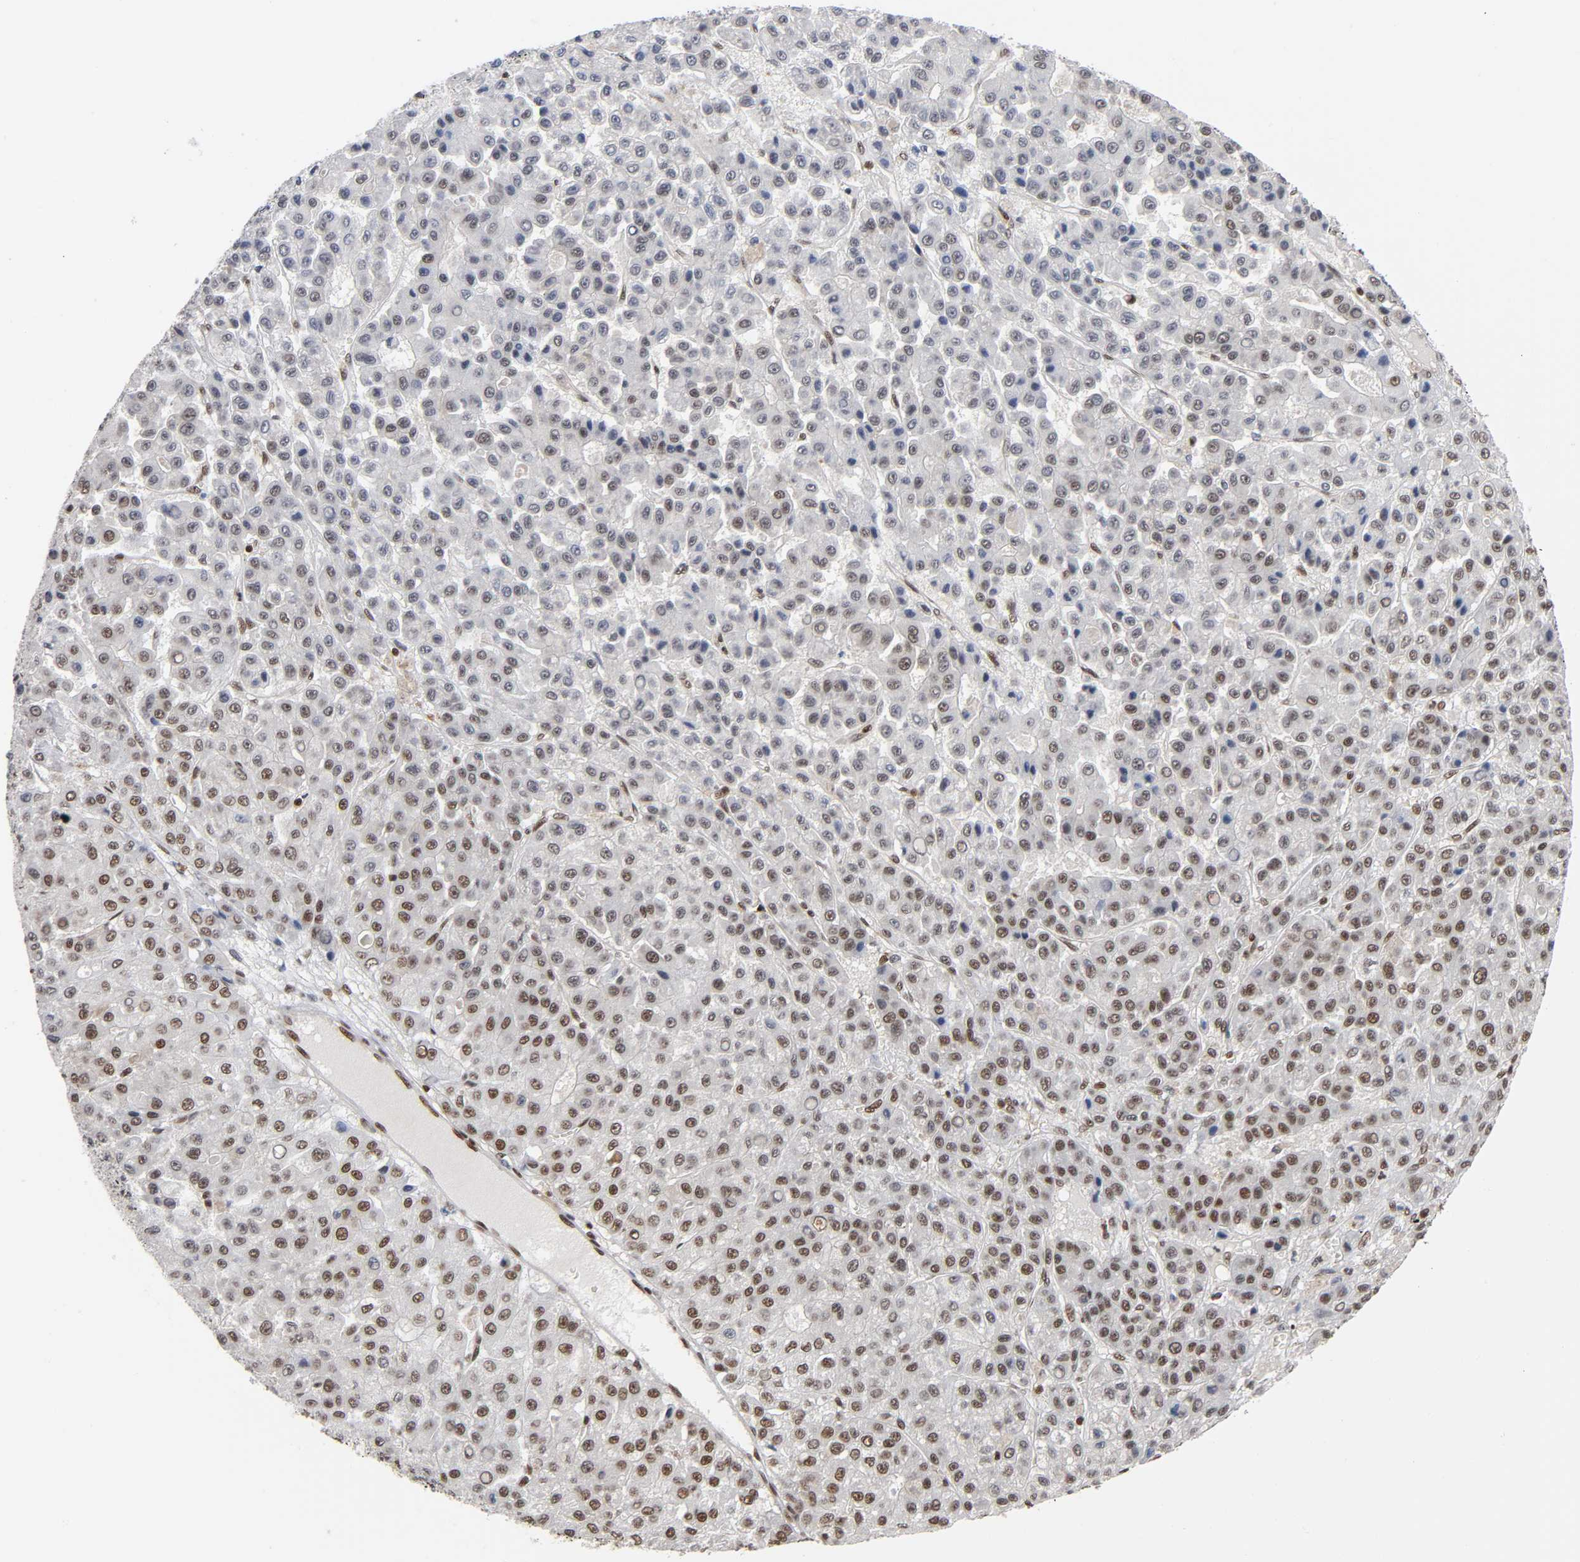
{"staining": {"intensity": "moderate", "quantity": "25%-75%", "location": "nuclear"}, "tissue": "liver cancer", "cell_type": "Tumor cells", "image_type": "cancer", "snomed": [{"axis": "morphology", "description": "Carcinoma, Hepatocellular, NOS"}, {"axis": "topography", "description": "Liver"}], "caption": "Liver hepatocellular carcinoma tissue displays moderate nuclear expression in about 25%-75% of tumor cells", "gene": "ILKAP", "patient": {"sex": "male", "age": 70}}